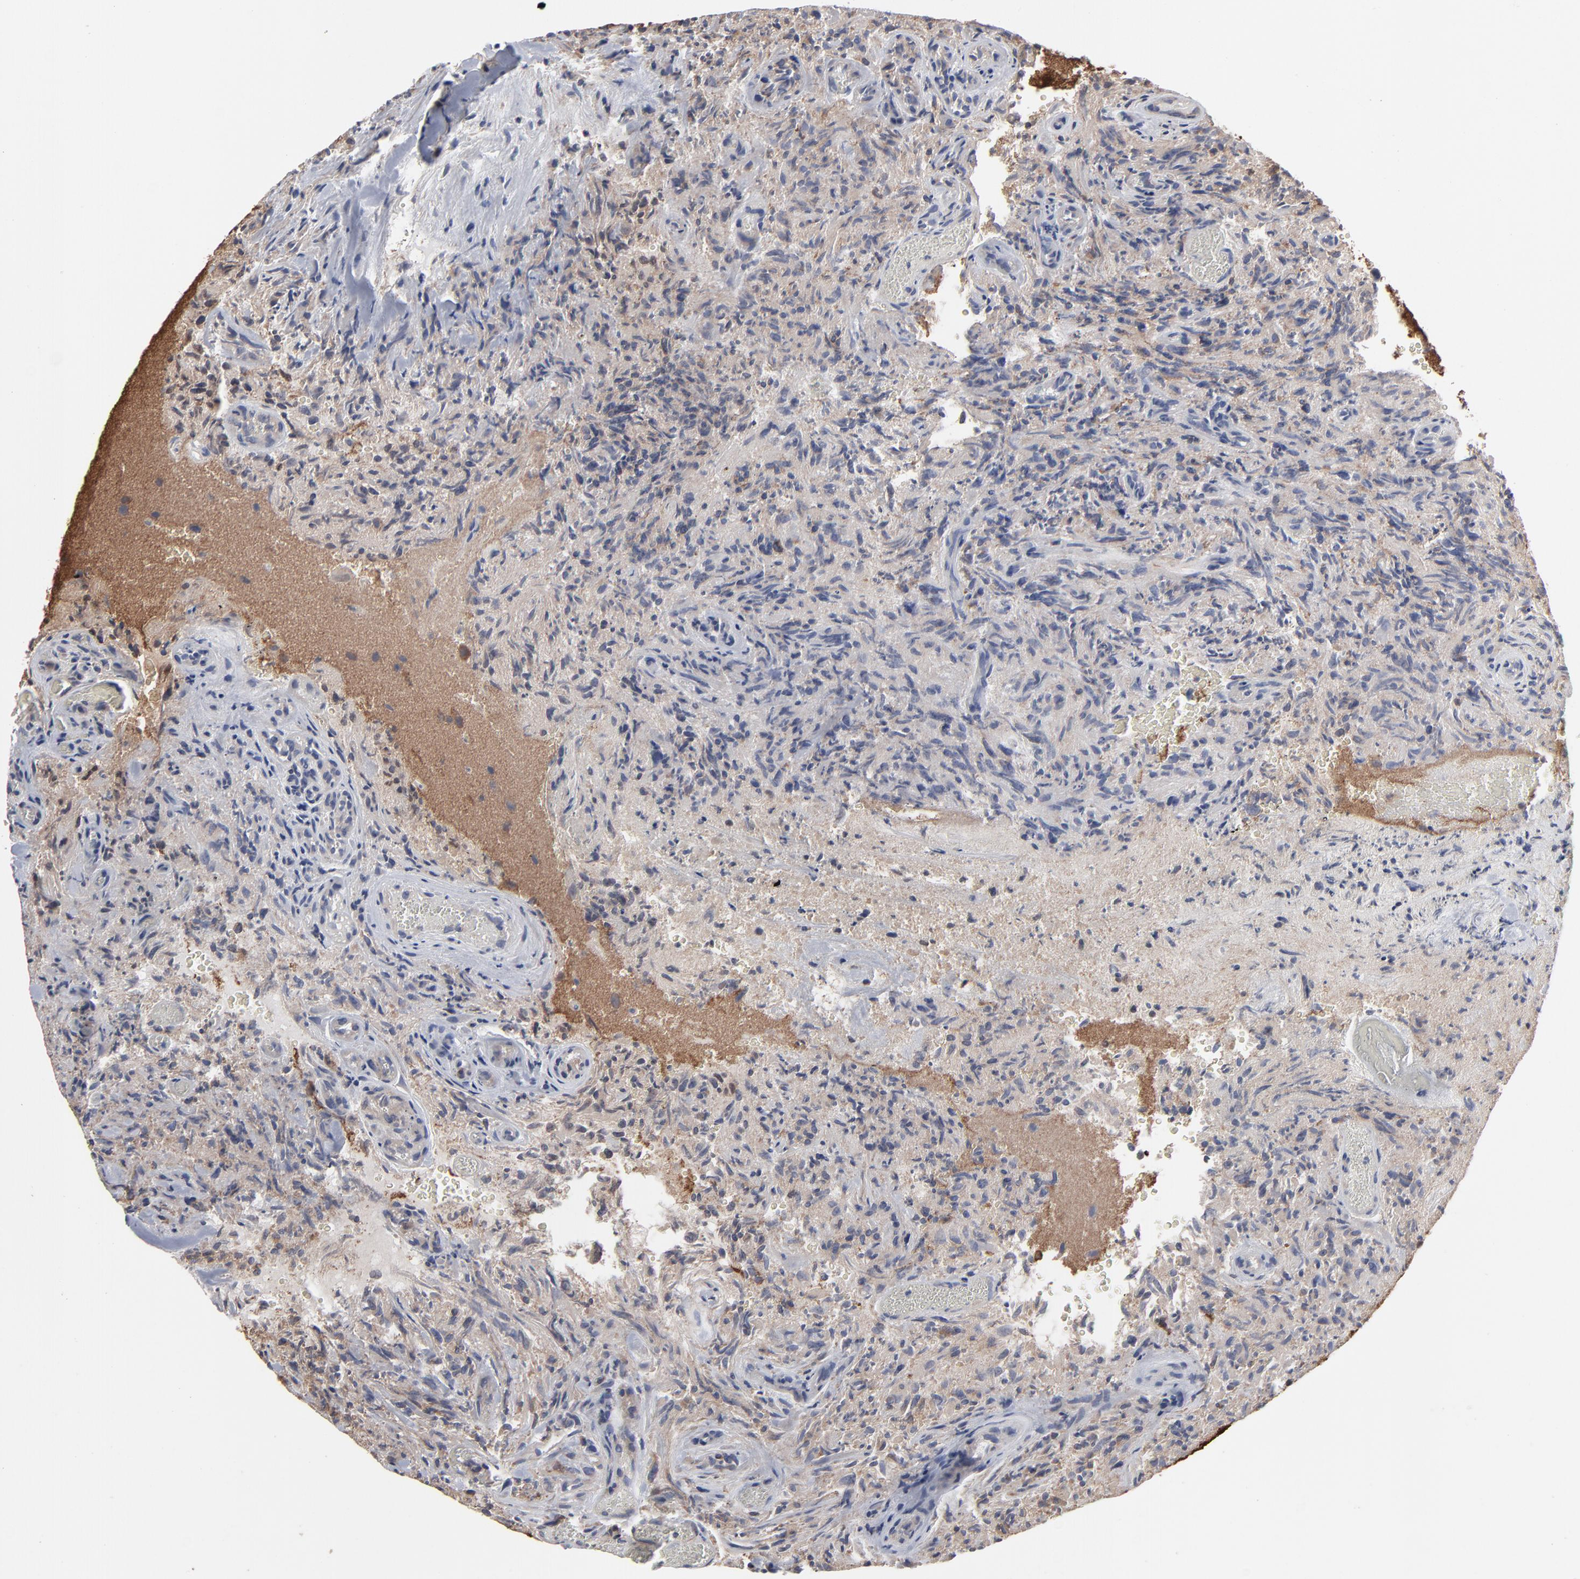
{"staining": {"intensity": "moderate", "quantity": ">75%", "location": "cytoplasmic/membranous"}, "tissue": "glioma", "cell_type": "Tumor cells", "image_type": "cancer", "snomed": [{"axis": "morphology", "description": "Normal tissue, NOS"}, {"axis": "morphology", "description": "Glioma, malignant, High grade"}, {"axis": "topography", "description": "Cerebral cortex"}], "caption": "Brown immunohistochemical staining in glioma demonstrates moderate cytoplasmic/membranous expression in about >75% of tumor cells. (IHC, brightfield microscopy, high magnification).", "gene": "MAP2K1", "patient": {"sex": "male", "age": 75}}